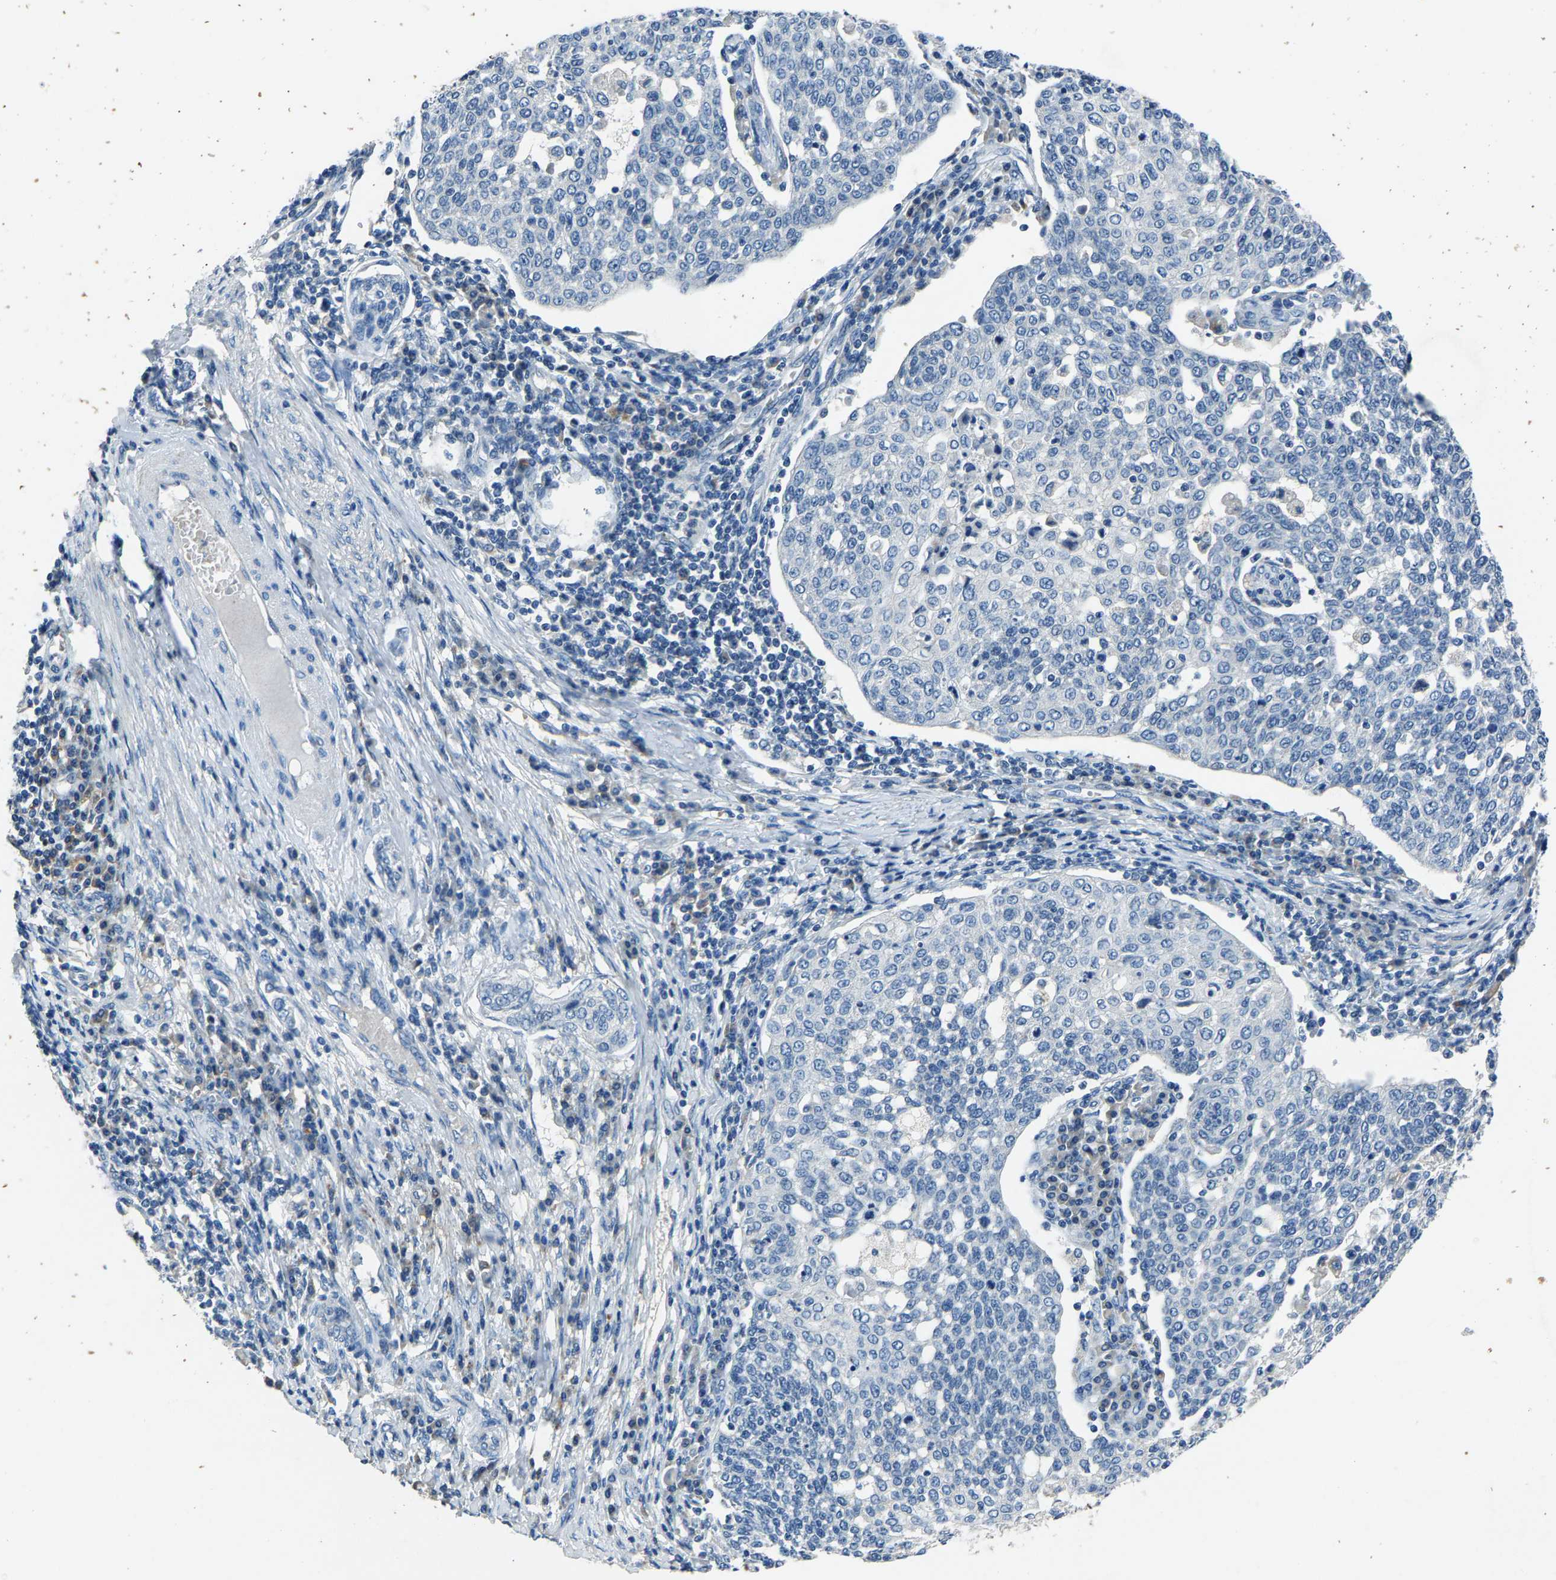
{"staining": {"intensity": "negative", "quantity": "none", "location": "none"}, "tissue": "cervical cancer", "cell_type": "Tumor cells", "image_type": "cancer", "snomed": [{"axis": "morphology", "description": "Squamous cell carcinoma, NOS"}, {"axis": "topography", "description": "Cervix"}], "caption": "Immunohistochemical staining of human squamous cell carcinoma (cervical) displays no significant expression in tumor cells.", "gene": "ADAM2", "patient": {"sex": "female", "age": 34}}